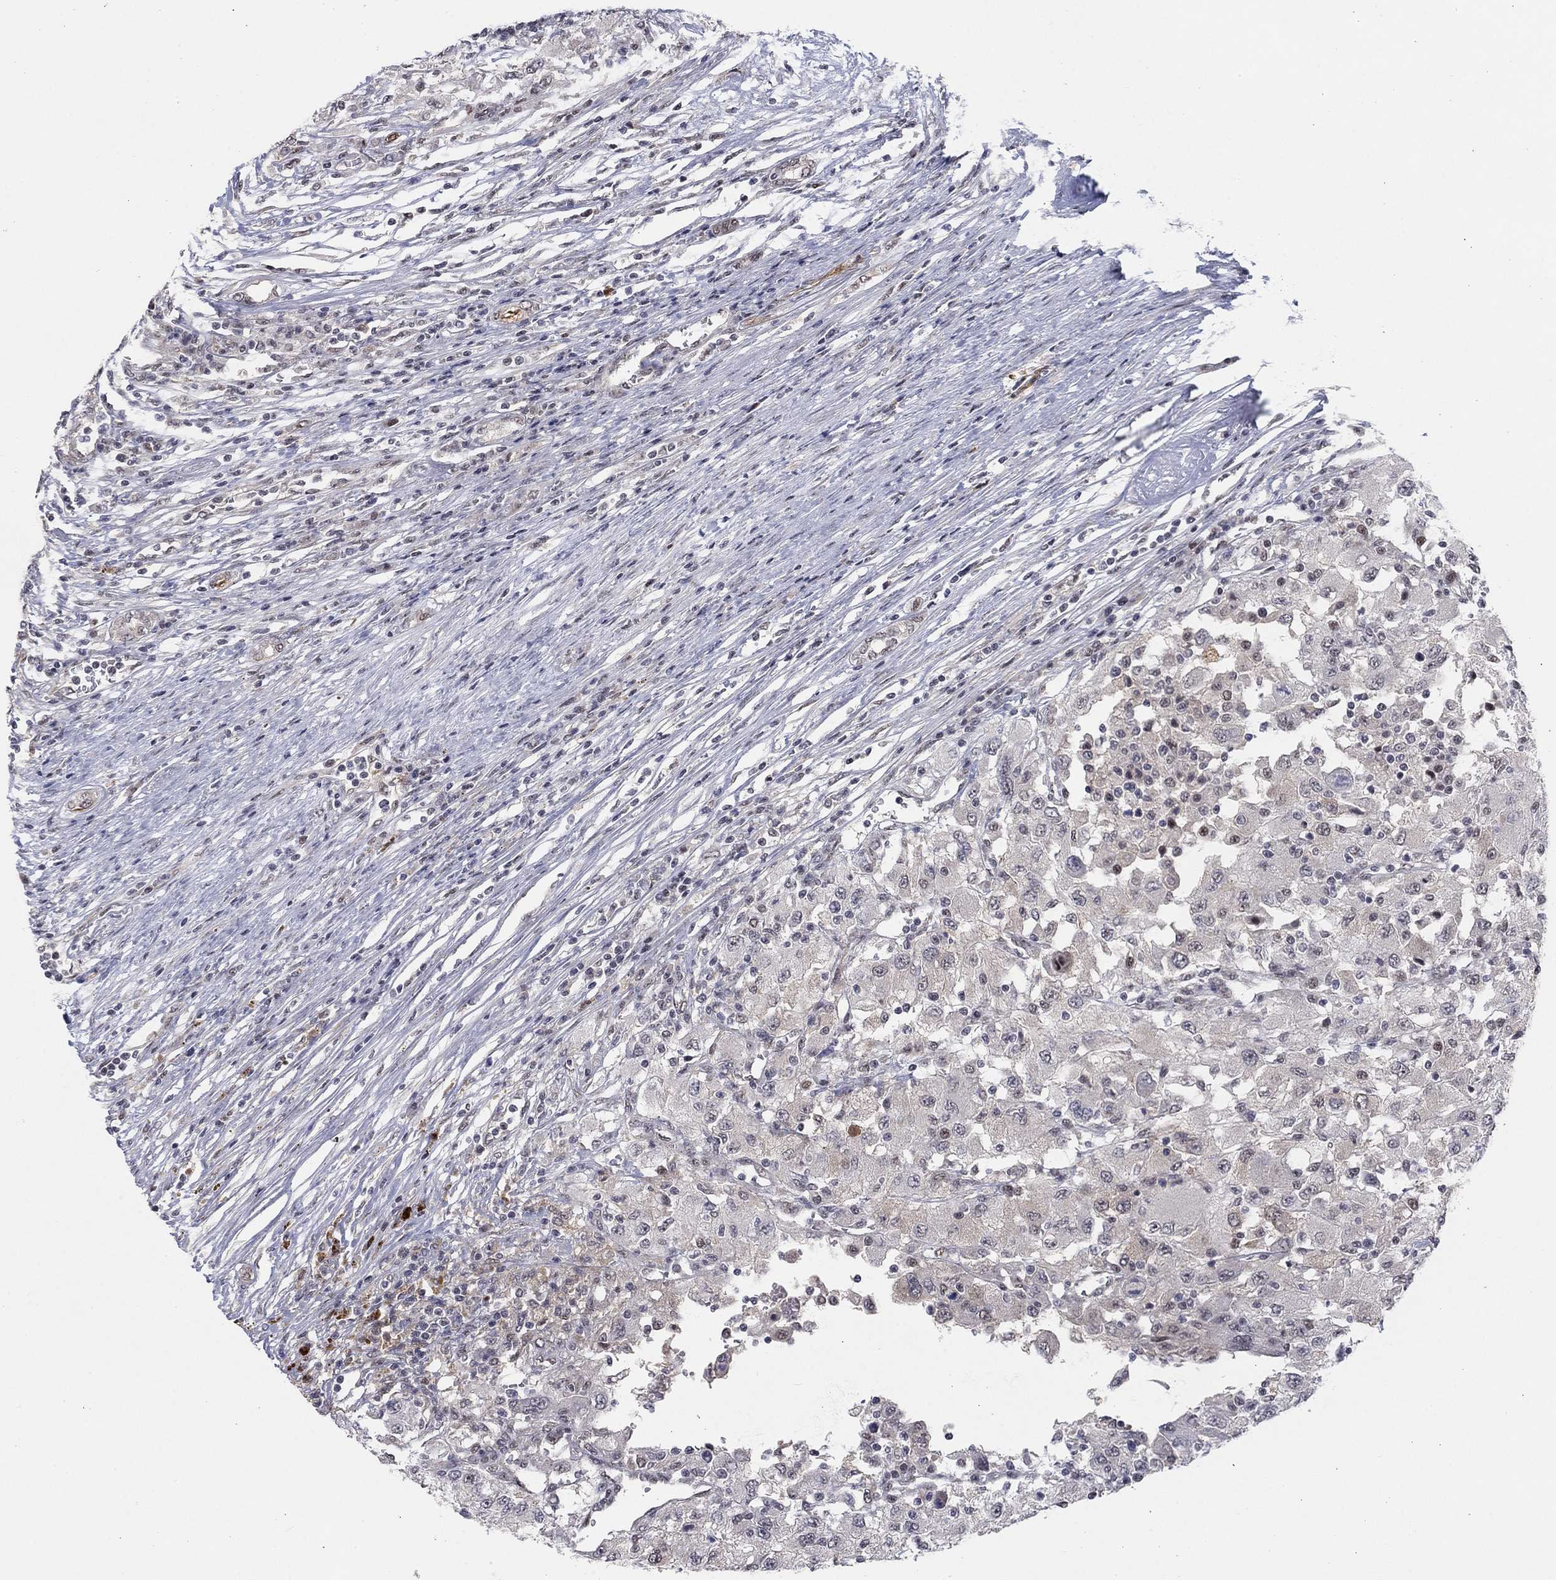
{"staining": {"intensity": "negative", "quantity": "none", "location": "none"}, "tissue": "renal cancer", "cell_type": "Tumor cells", "image_type": "cancer", "snomed": [{"axis": "morphology", "description": "Adenocarcinoma, NOS"}, {"axis": "topography", "description": "Kidney"}], "caption": "The histopathology image exhibits no significant expression in tumor cells of renal cancer.", "gene": "ZNF395", "patient": {"sex": "female", "age": 67}}